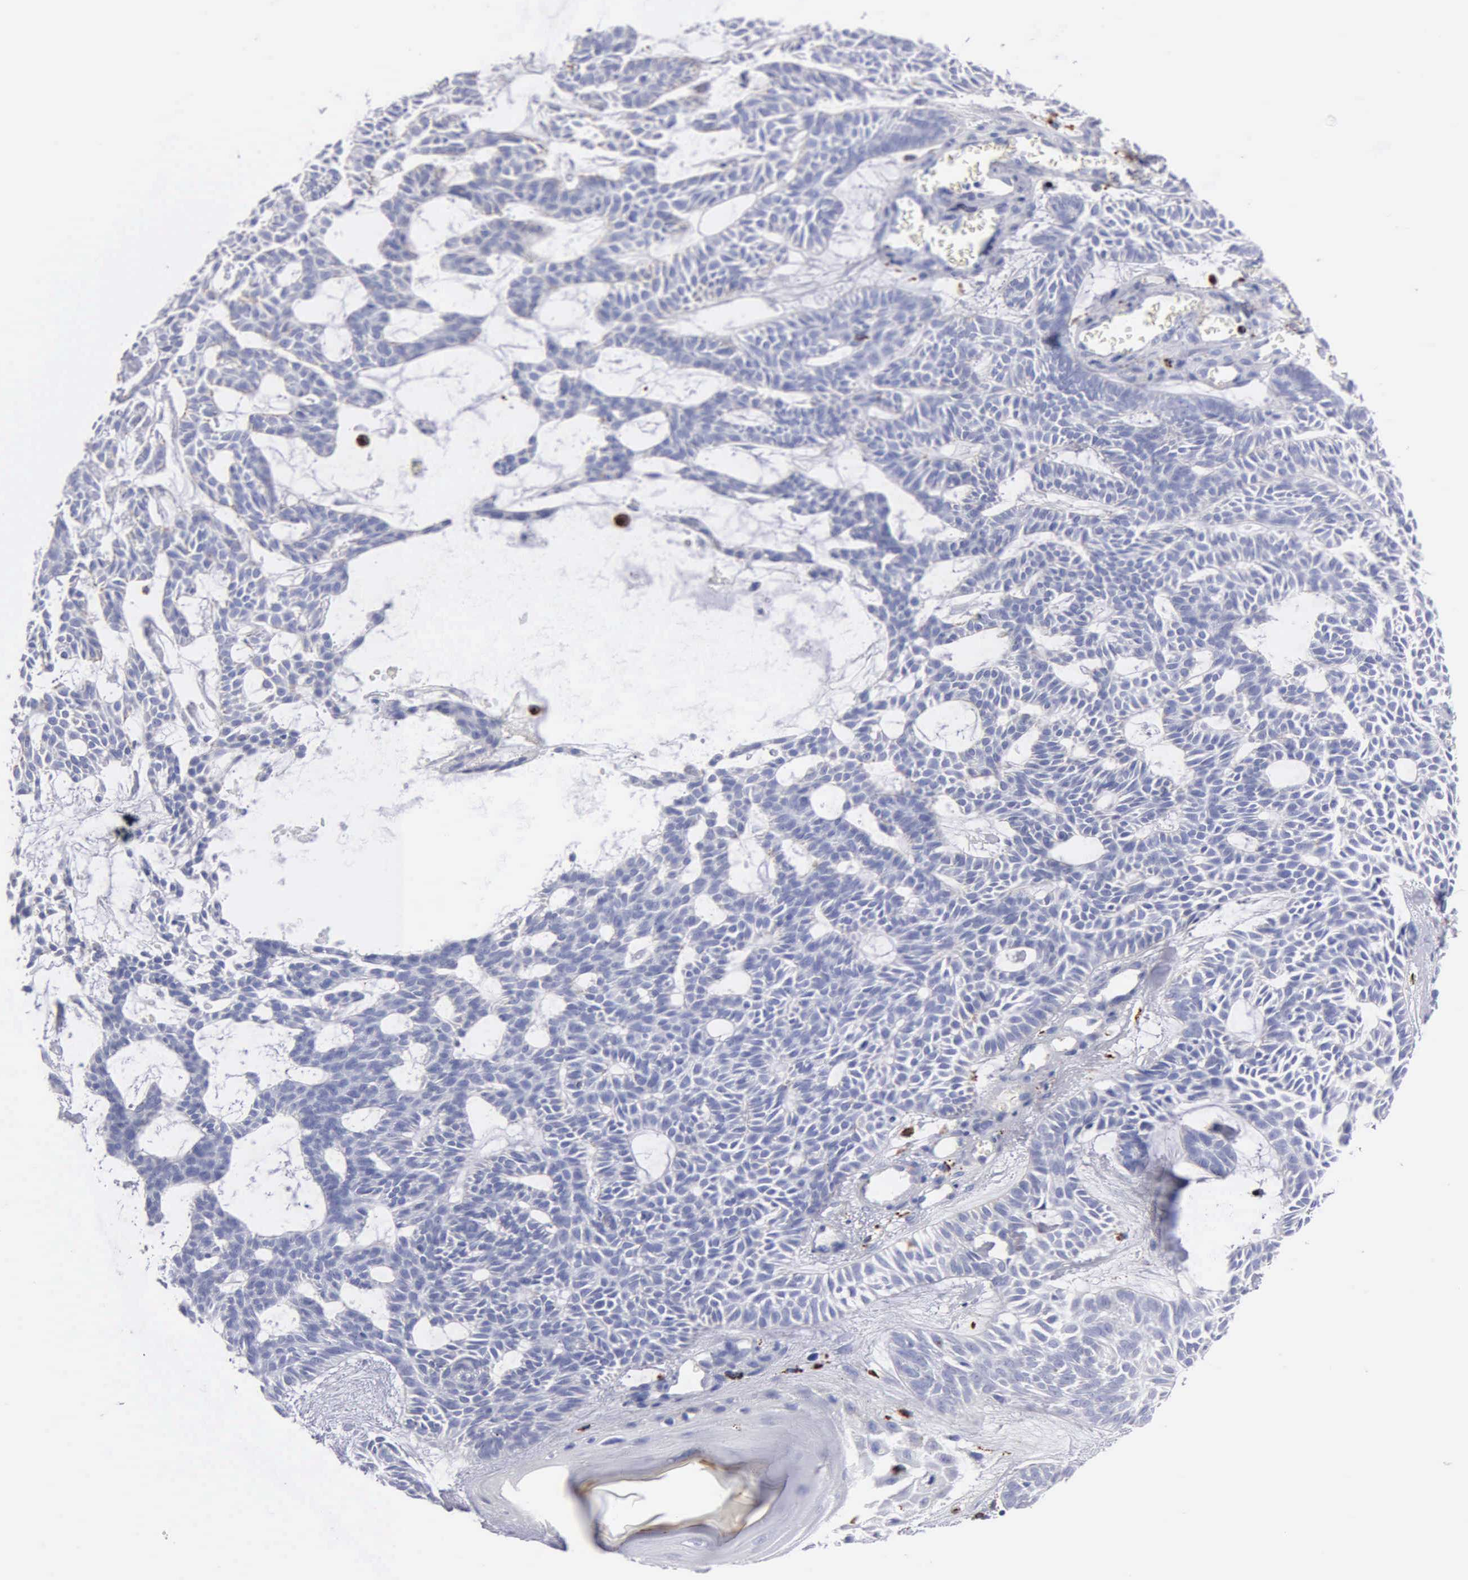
{"staining": {"intensity": "negative", "quantity": "none", "location": "none"}, "tissue": "skin cancer", "cell_type": "Tumor cells", "image_type": "cancer", "snomed": [{"axis": "morphology", "description": "Basal cell carcinoma"}, {"axis": "topography", "description": "Skin"}], "caption": "This photomicrograph is of skin basal cell carcinoma stained with immunohistochemistry to label a protein in brown with the nuclei are counter-stained blue. There is no staining in tumor cells.", "gene": "CTSH", "patient": {"sex": "male", "age": 75}}